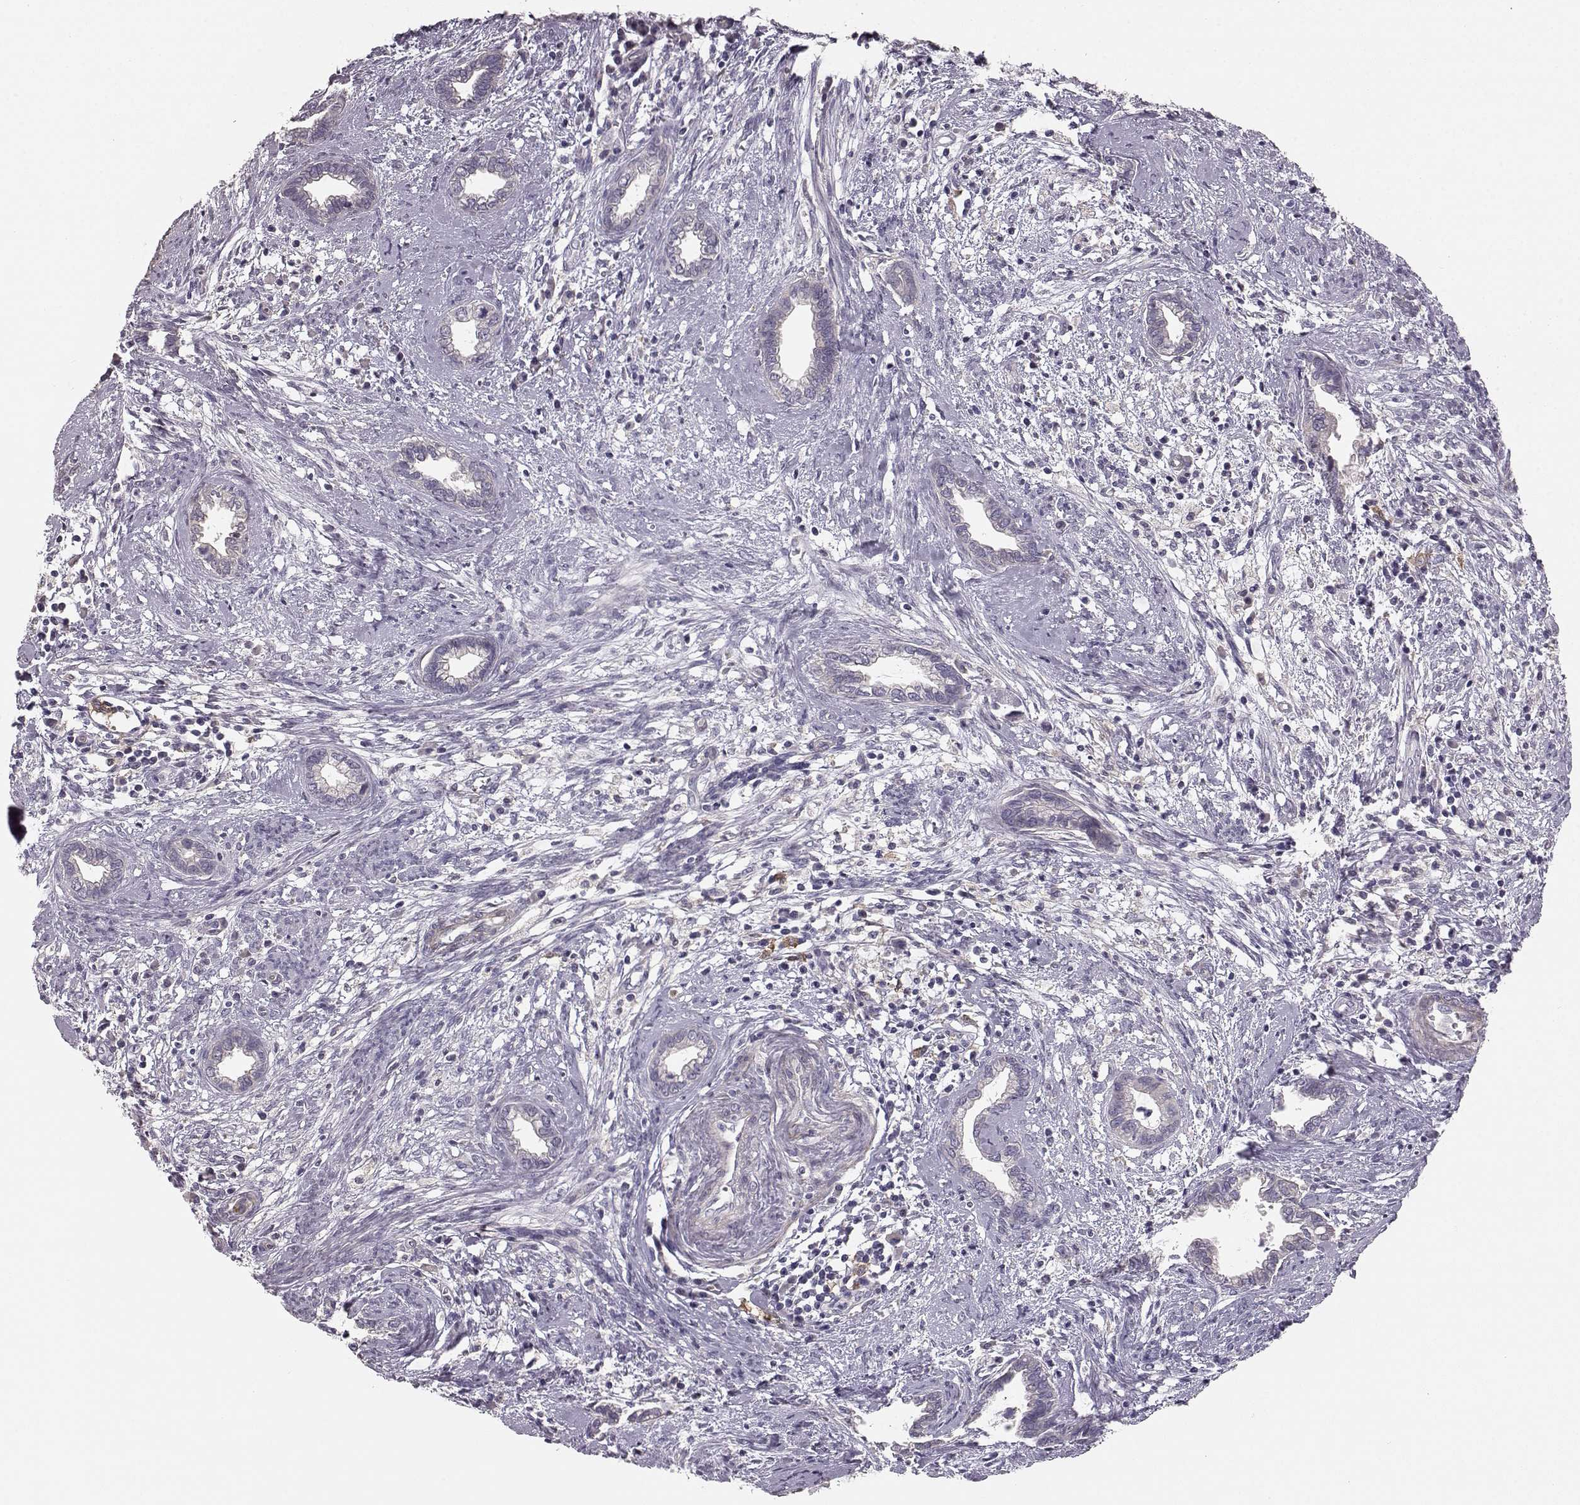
{"staining": {"intensity": "negative", "quantity": "none", "location": "none"}, "tissue": "cervical cancer", "cell_type": "Tumor cells", "image_type": "cancer", "snomed": [{"axis": "morphology", "description": "Adenocarcinoma, NOS"}, {"axis": "topography", "description": "Cervix"}], "caption": "Image shows no significant protein expression in tumor cells of cervical cancer (adenocarcinoma).", "gene": "GPR50", "patient": {"sex": "female", "age": 62}}